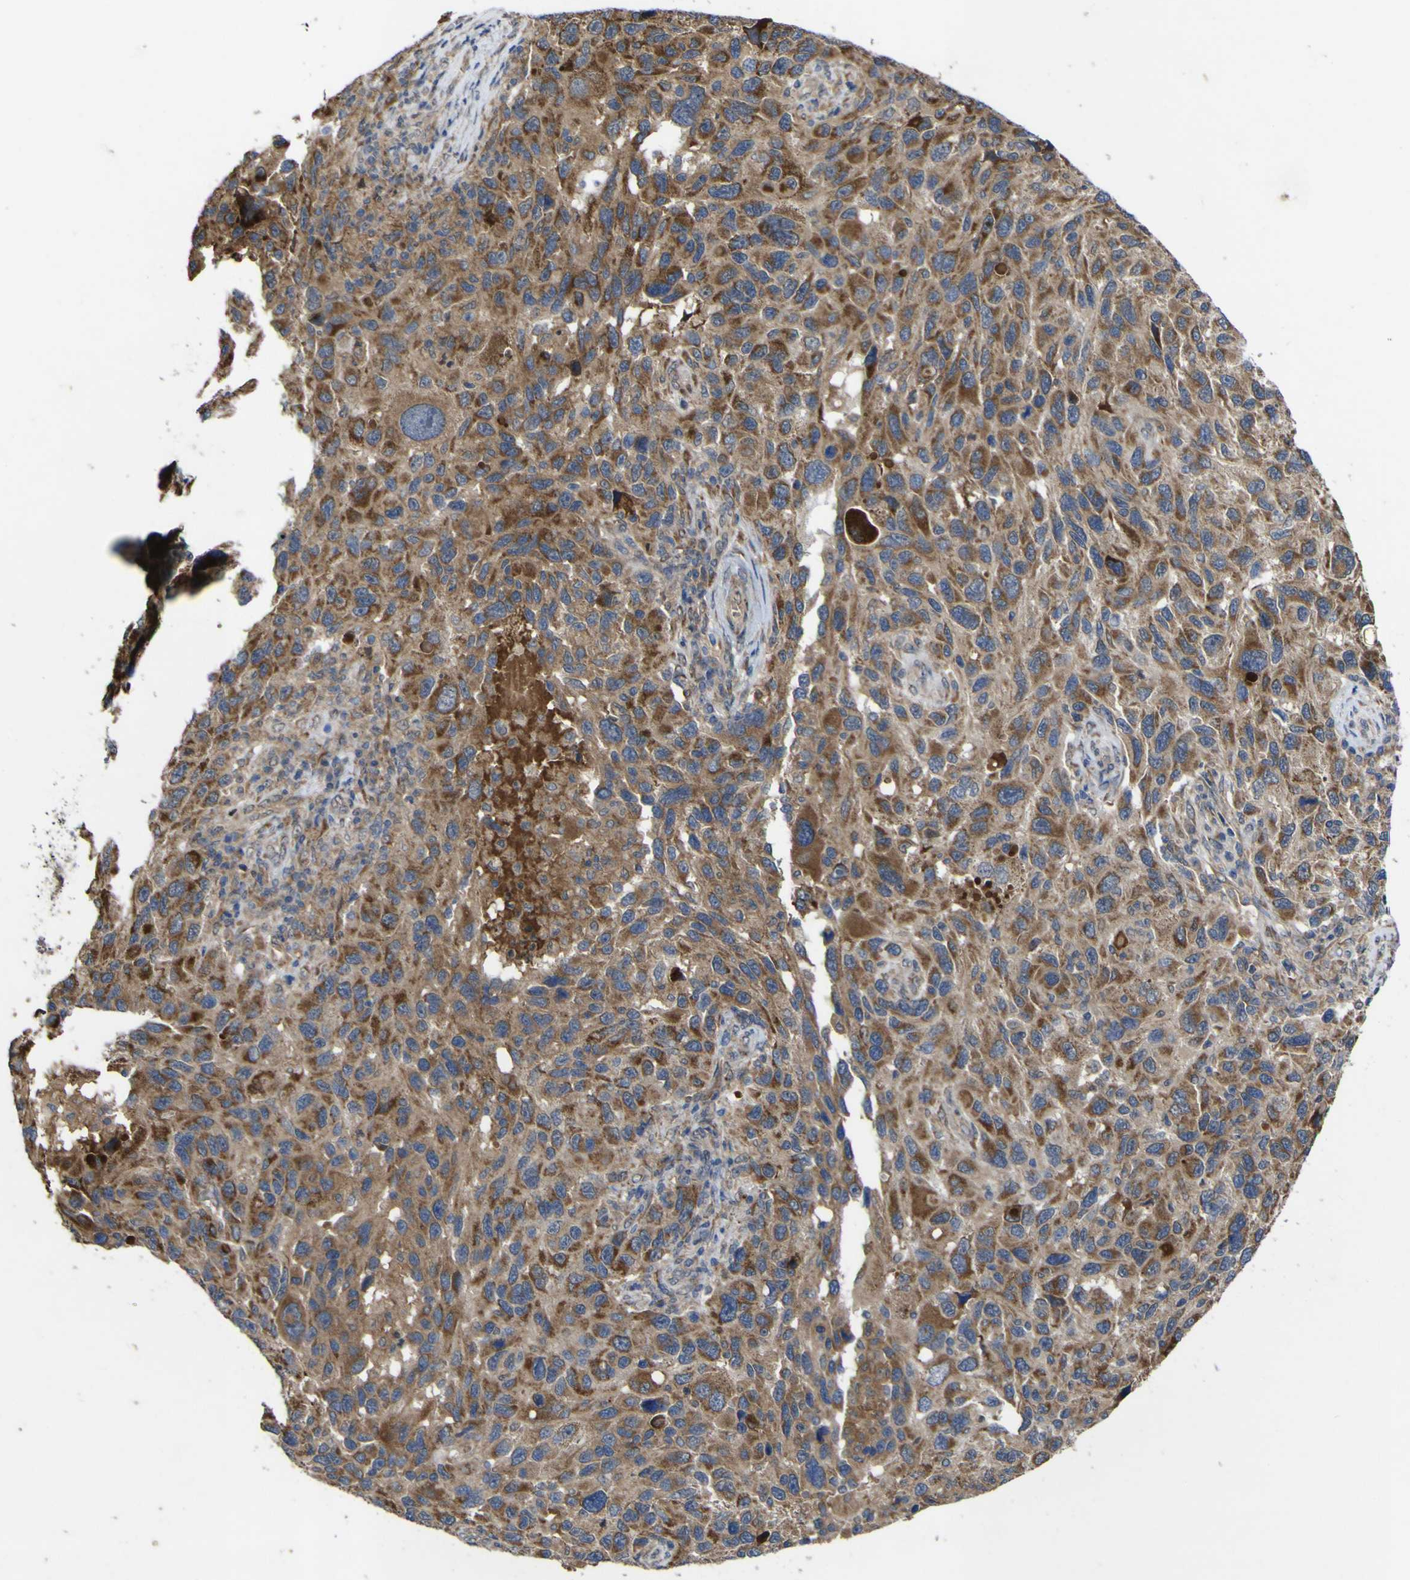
{"staining": {"intensity": "moderate", "quantity": ">75%", "location": "cytoplasmic/membranous"}, "tissue": "melanoma", "cell_type": "Tumor cells", "image_type": "cancer", "snomed": [{"axis": "morphology", "description": "Malignant melanoma, NOS"}, {"axis": "topography", "description": "Skin"}], "caption": "Human malignant melanoma stained with a brown dye shows moderate cytoplasmic/membranous positive staining in approximately >75% of tumor cells.", "gene": "IRAK2", "patient": {"sex": "male", "age": 53}}